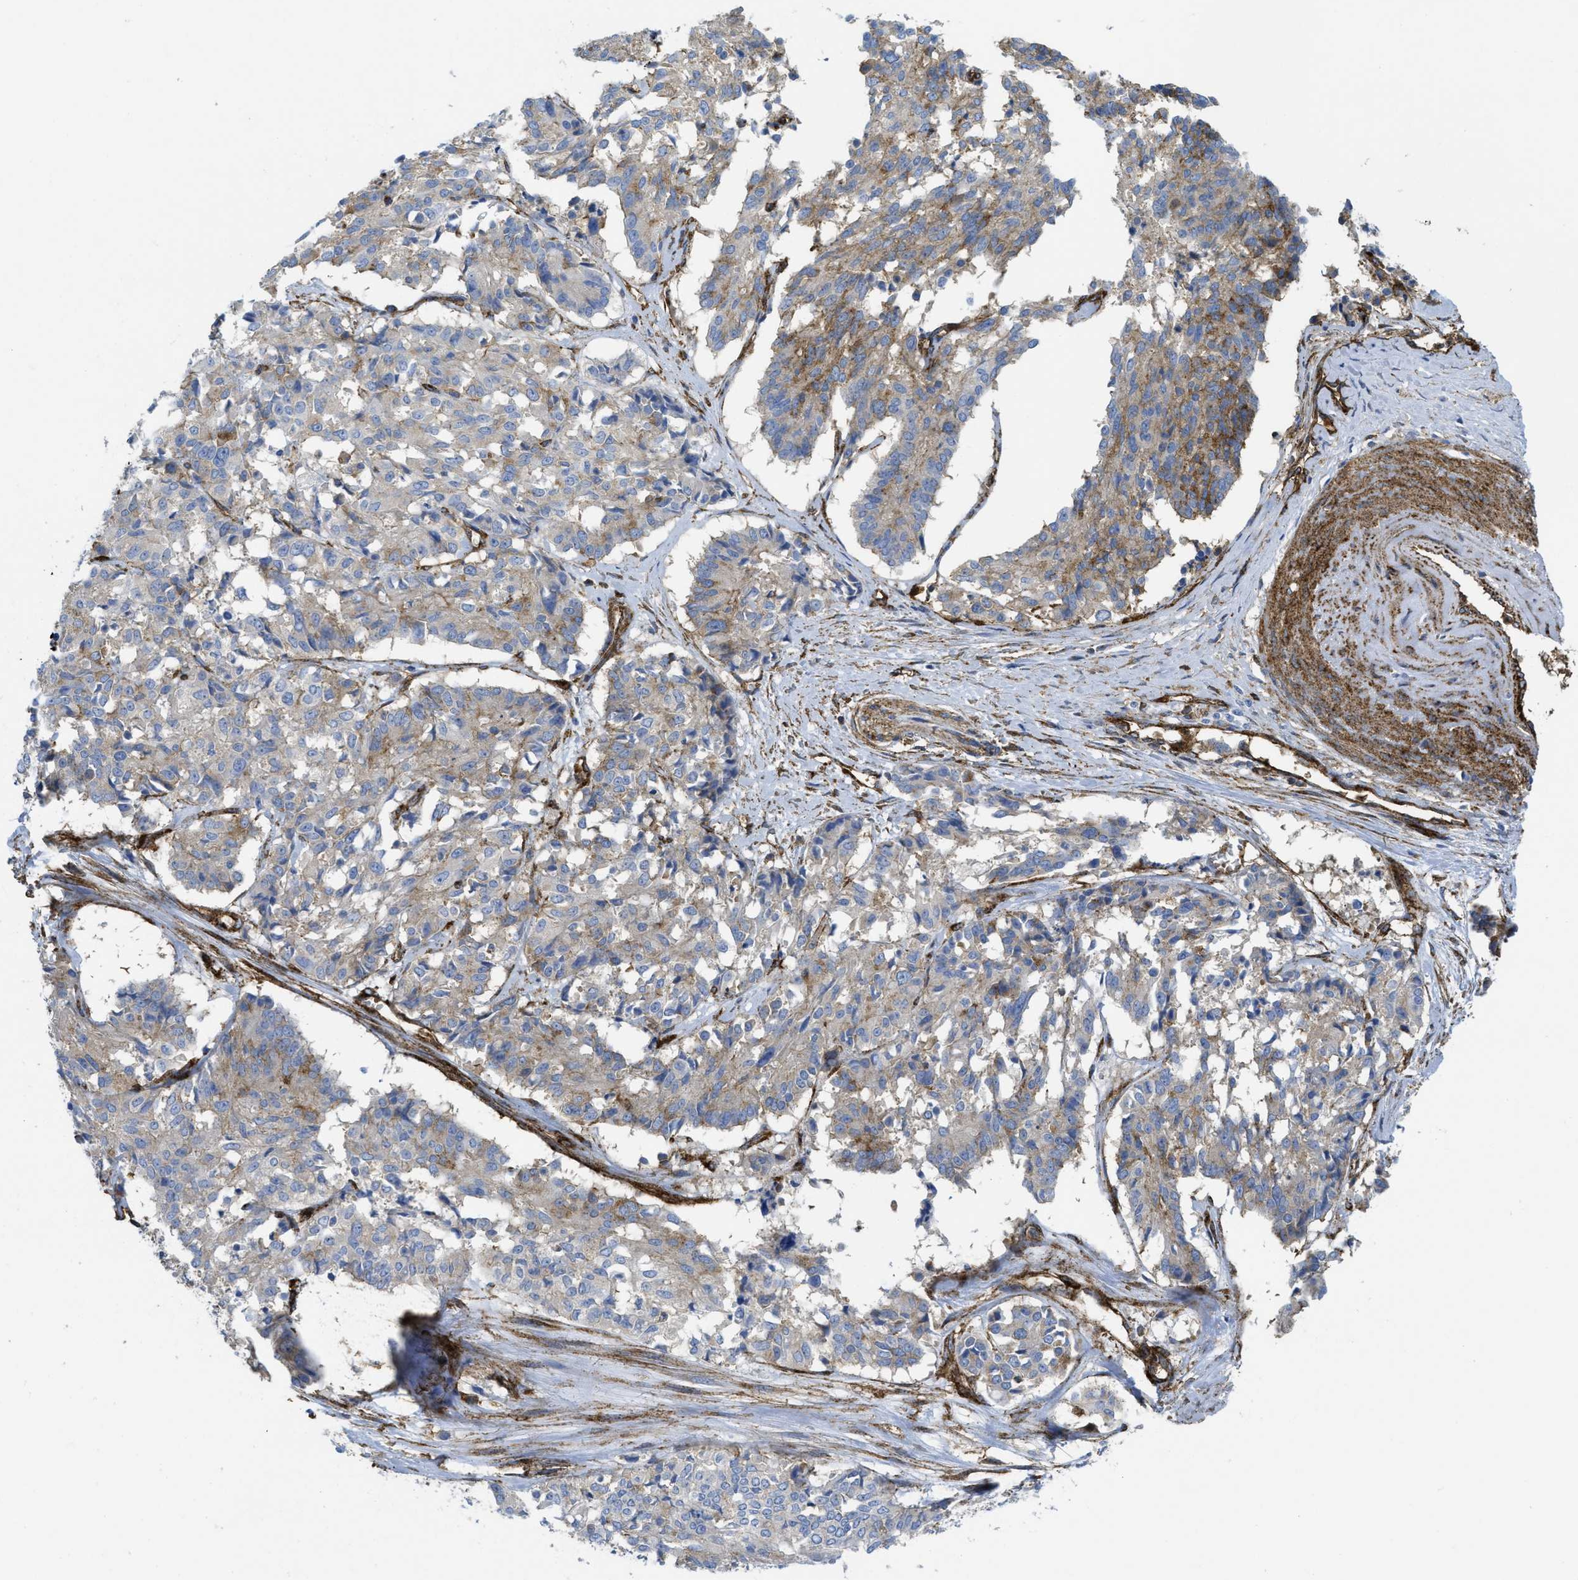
{"staining": {"intensity": "moderate", "quantity": "<25%", "location": "cytoplasmic/membranous"}, "tissue": "cervical cancer", "cell_type": "Tumor cells", "image_type": "cancer", "snomed": [{"axis": "morphology", "description": "Squamous cell carcinoma, NOS"}, {"axis": "topography", "description": "Cervix"}], "caption": "Cervical squamous cell carcinoma stained with immunohistochemistry (IHC) reveals moderate cytoplasmic/membranous expression in approximately <25% of tumor cells.", "gene": "HIP1", "patient": {"sex": "female", "age": 35}}